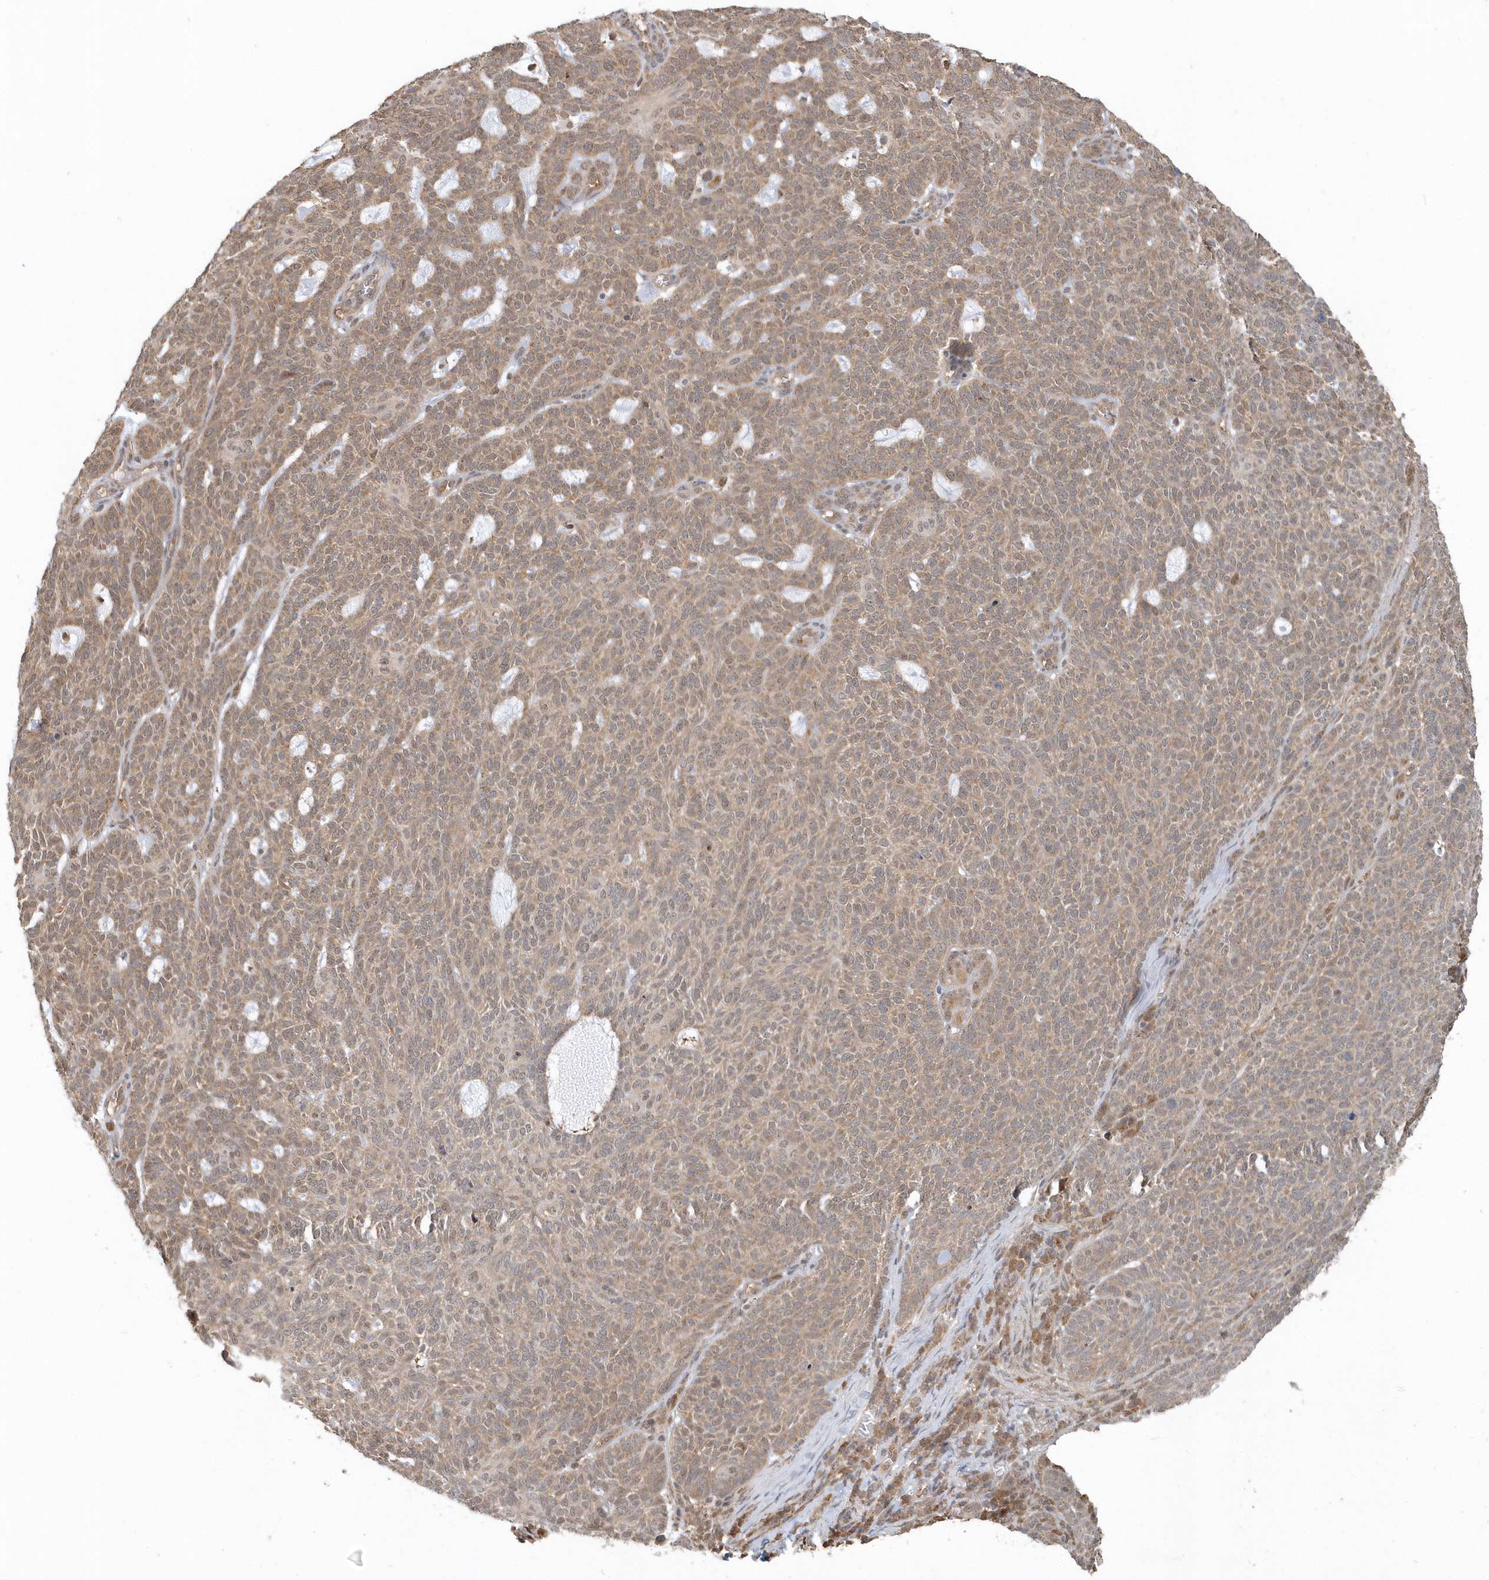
{"staining": {"intensity": "moderate", "quantity": ">75%", "location": "cytoplasmic/membranous,nuclear"}, "tissue": "skin cancer", "cell_type": "Tumor cells", "image_type": "cancer", "snomed": [{"axis": "morphology", "description": "Squamous cell carcinoma, NOS"}, {"axis": "topography", "description": "Skin"}], "caption": "Immunohistochemical staining of skin squamous cell carcinoma demonstrates moderate cytoplasmic/membranous and nuclear protein positivity in approximately >75% of tumor cells.", "gene": "PSMD6", "patient": {"sex": "female", "age": 90}}